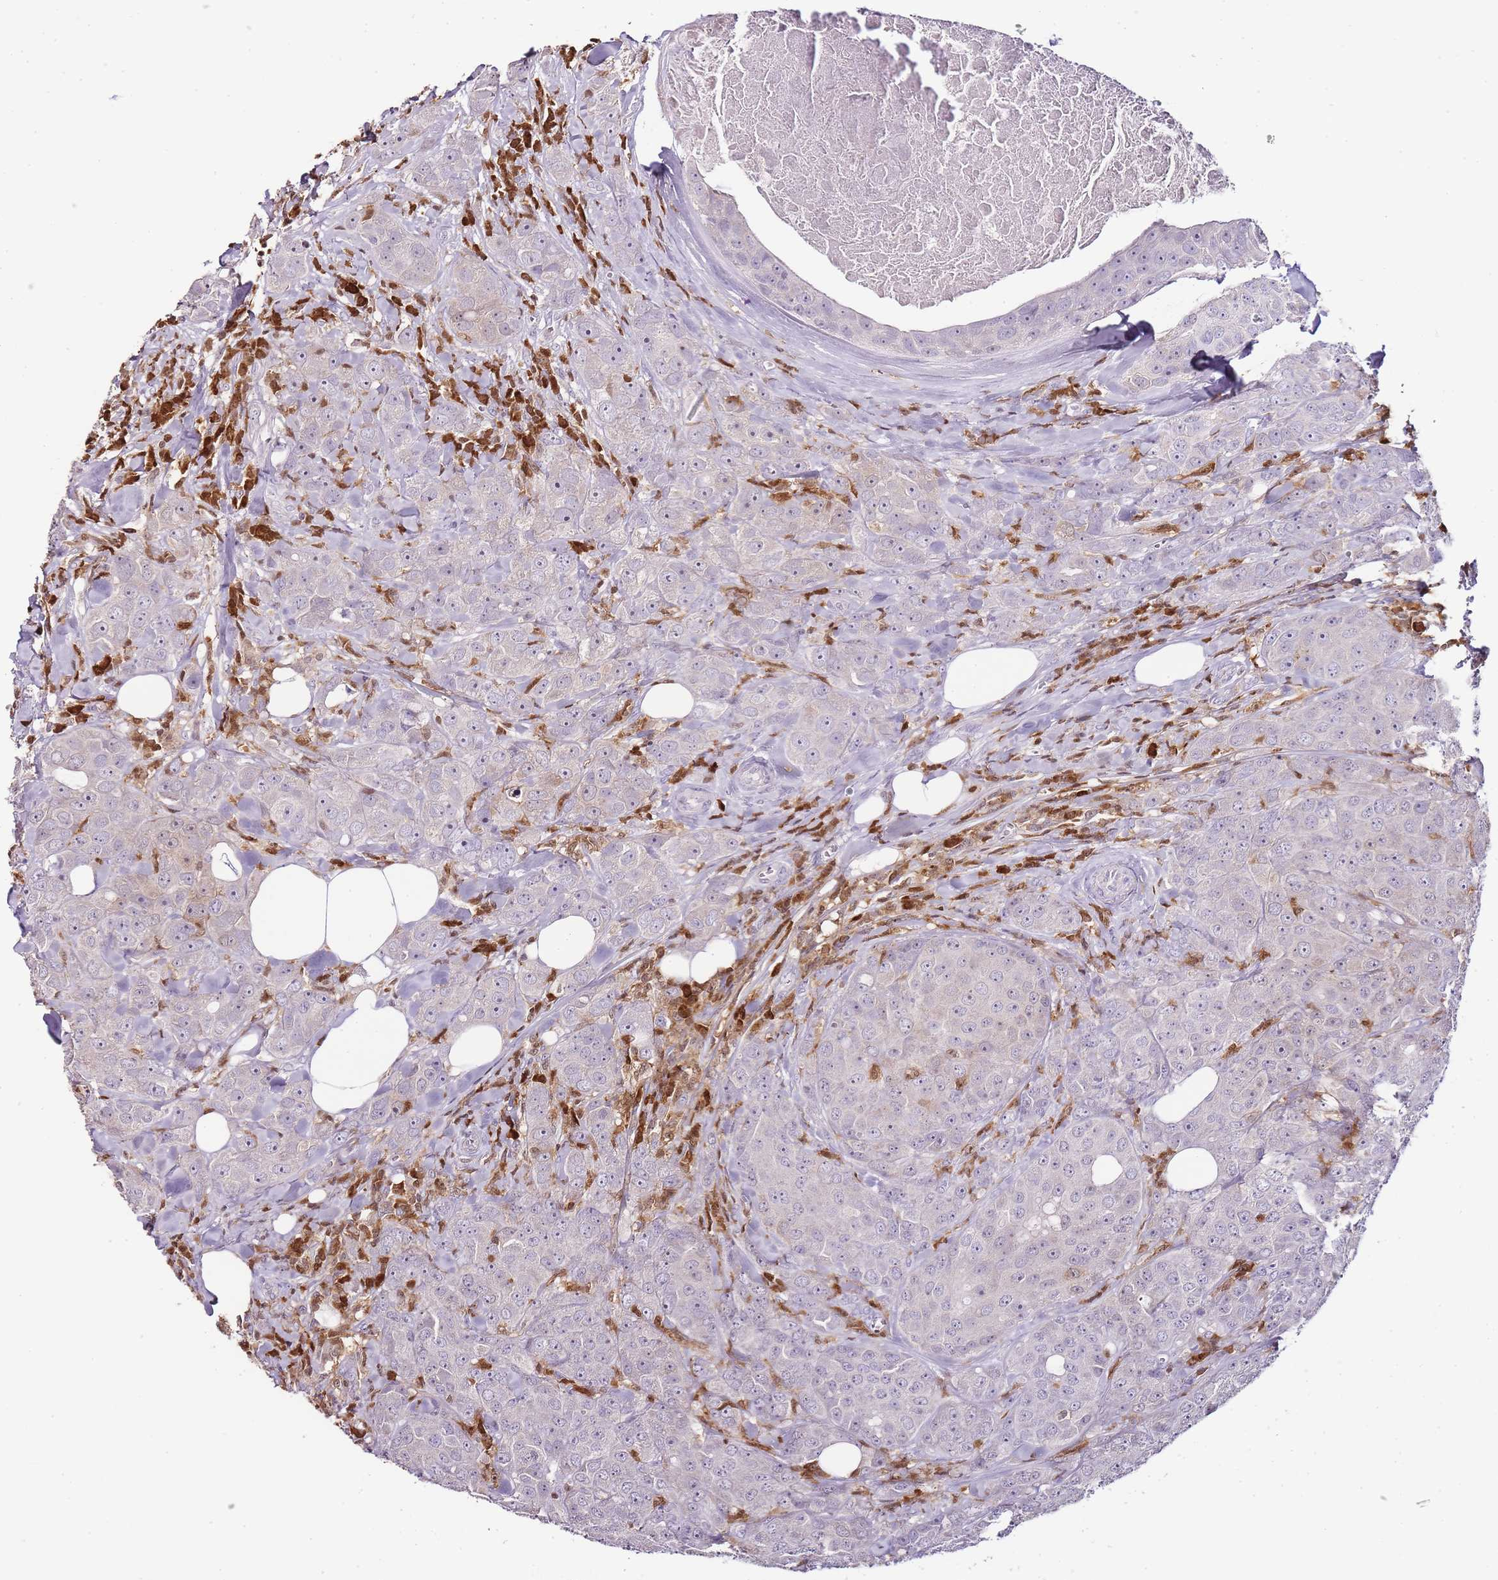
{"staining": {"intensity": "negative", "quantity": "none", "location": "none"}, "tissue": "breast cancer", "cell_type": "Tumor cells", "image_type": "cancer", "snomed": [{"axis": "morphology", "description": "Duct carcinoma"}, {"axis": "topography", "description": "Breast"}], "caption": "Invasive ductal carcinoma (breast) stained for a protein using IHC demonstrates no expression tumor cells.", "gene": "ZBP1", "patient": {"sex": "female", "age": 43}}